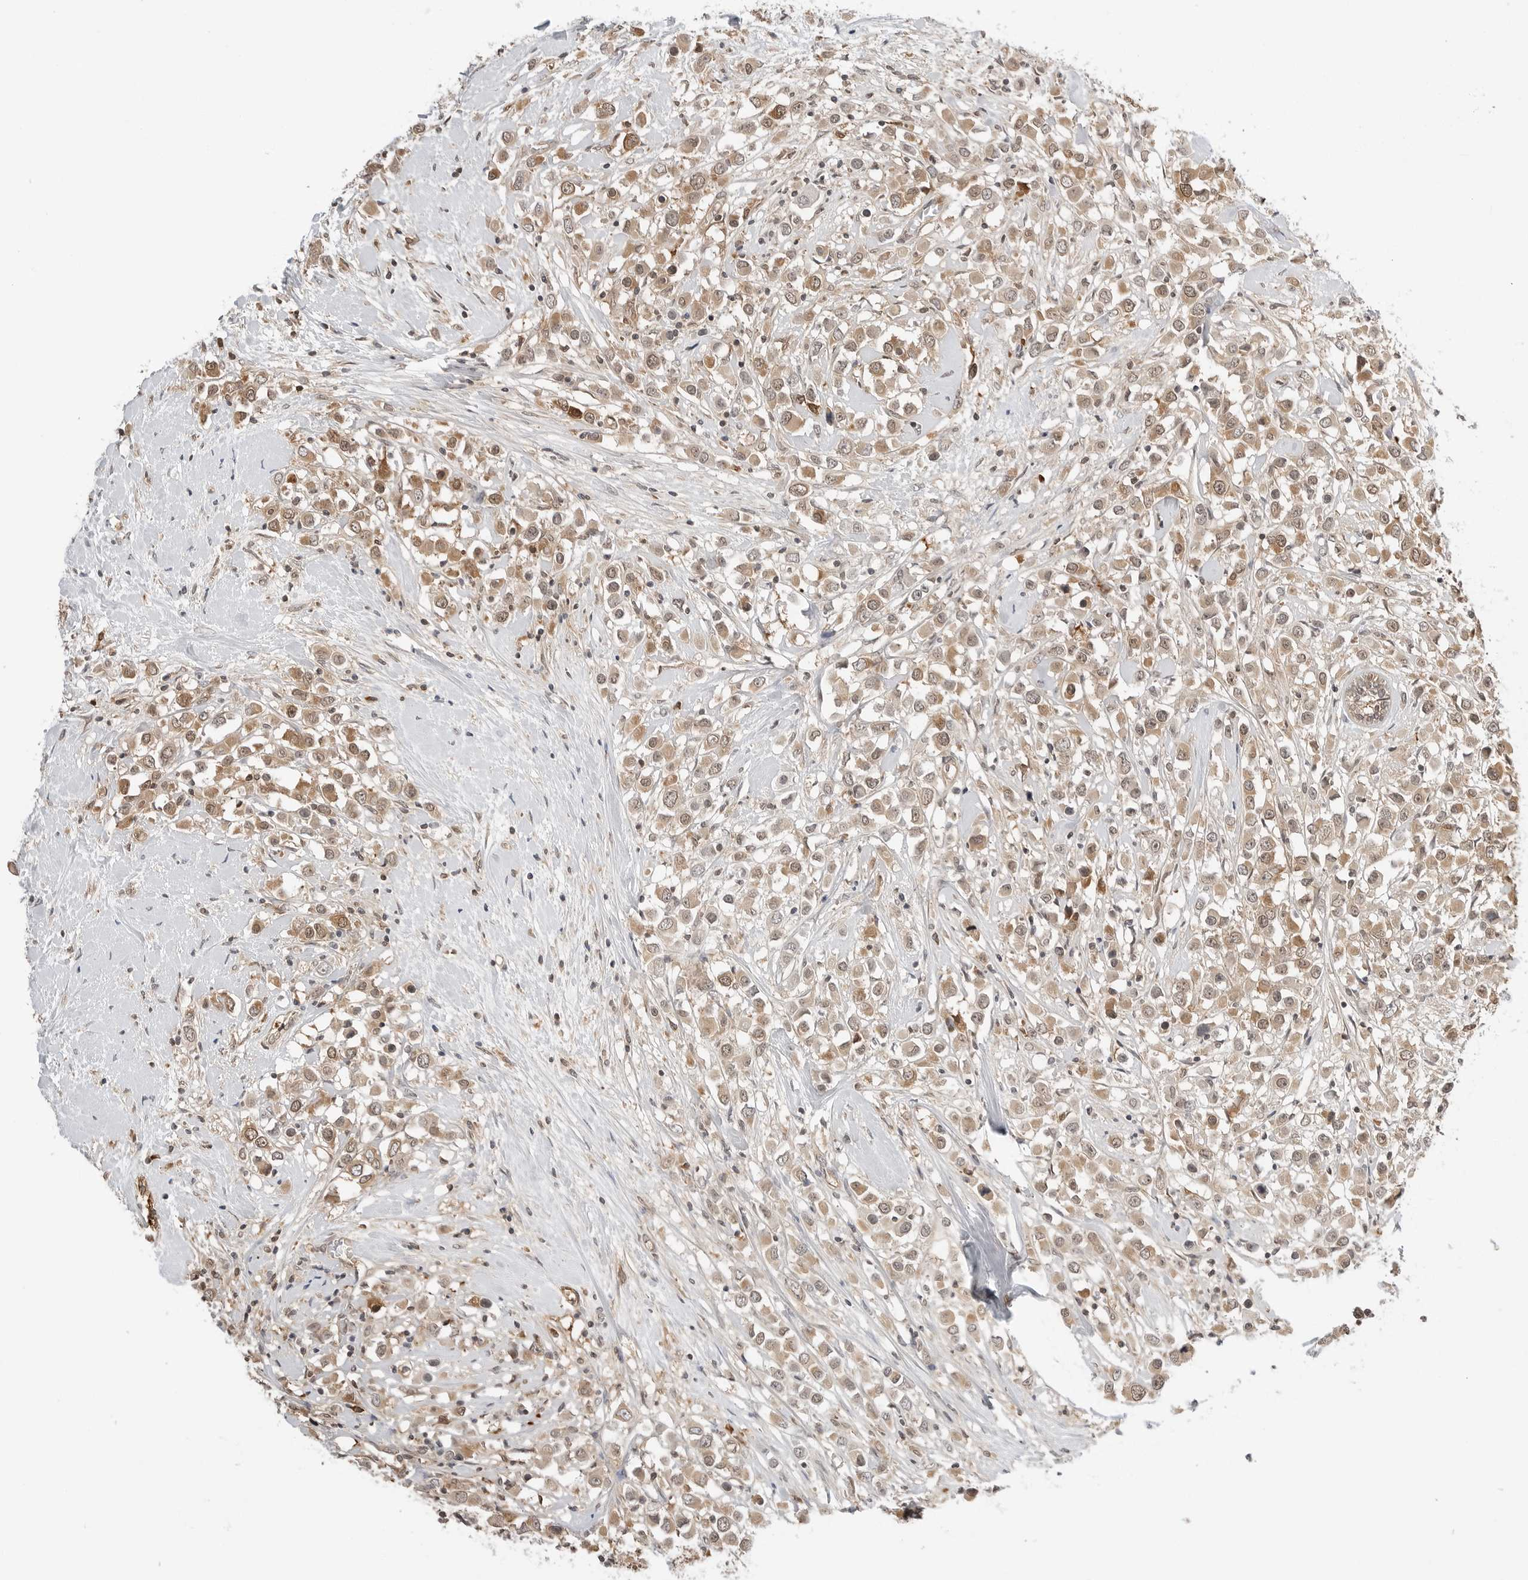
{"staining": {"intensity": "moderate", "quantity": ">75%", "location": "cytoplasmic/membranous,nuclear"}, "tissue": "breast cancer", "cell_type": "Tumor cells", "image_type": "cancer", "snomed": [{"axis": "morphology", "description": "Duct carcinoma"}, {"axis": "topography", "description": "Breast"}], "caption": "About >75% of tumor cells in breast infiltrating ductal carcinoma exhibit moderate cytoplasmic/membranous and nuclear protein staining as visualized by brown immunohistochemical staining.", "gene": "NUDC", "patient": {"sex": "female", "age": 61}}